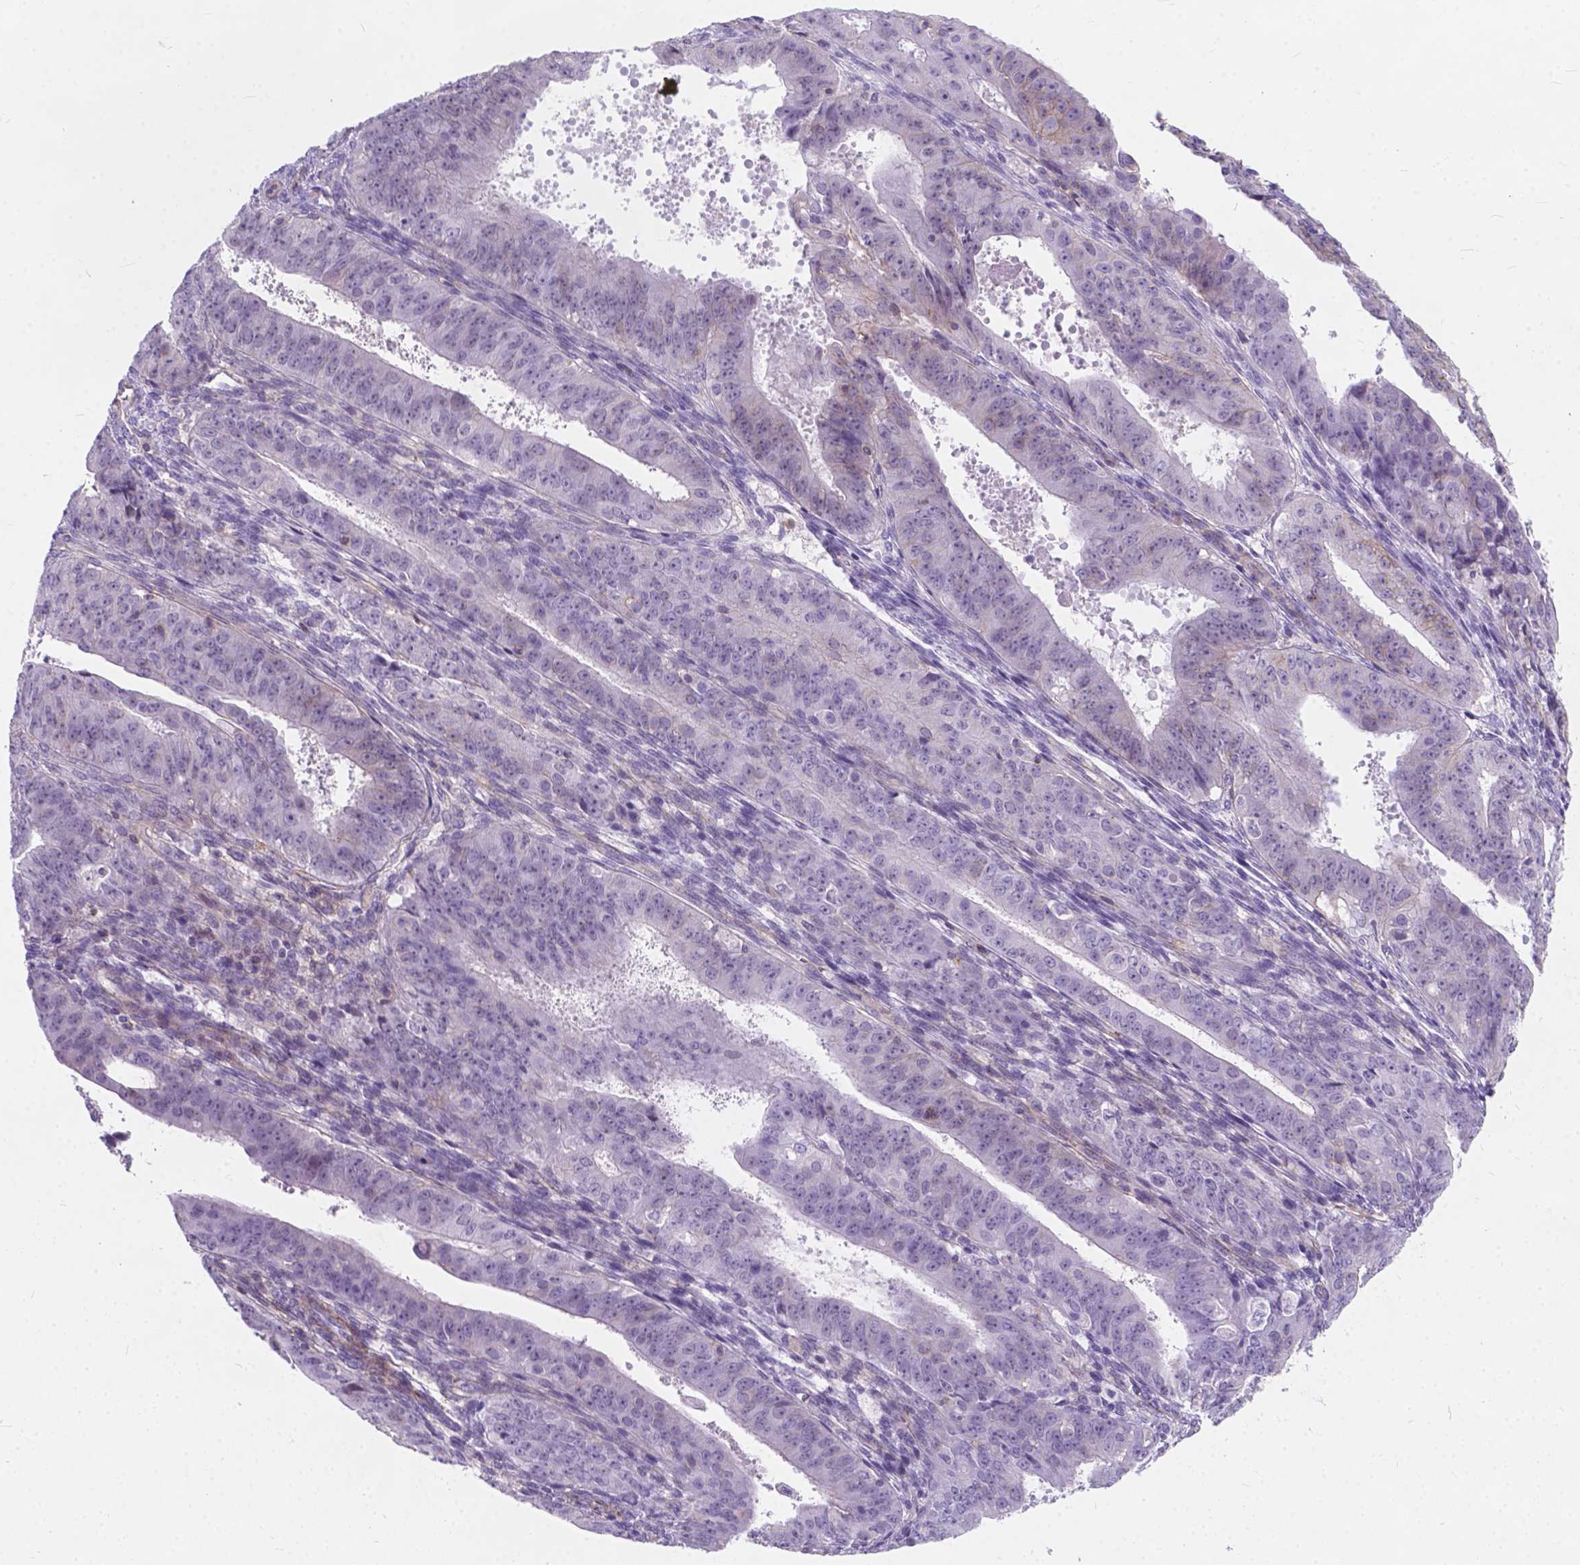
{"staining": {"intensity": "negative", "quantity": "none", "location": "none"}, "tissue": "ovarian cancer", "cell_type": "Tumor cells", "image_type": "cancer", "snomed": [{"axis": "morphology", "description": "Carcinoma, endometroid"}, {"axis": "topography", "description": "Ovary"}], "caption": "DAB immunohistochemical staining of human endometroid carcinoma (ovarian) reveals no significant positivity in tumor cells.", "gene": "KIAA0040", "patient": {"sex": "female", "age": 42}}